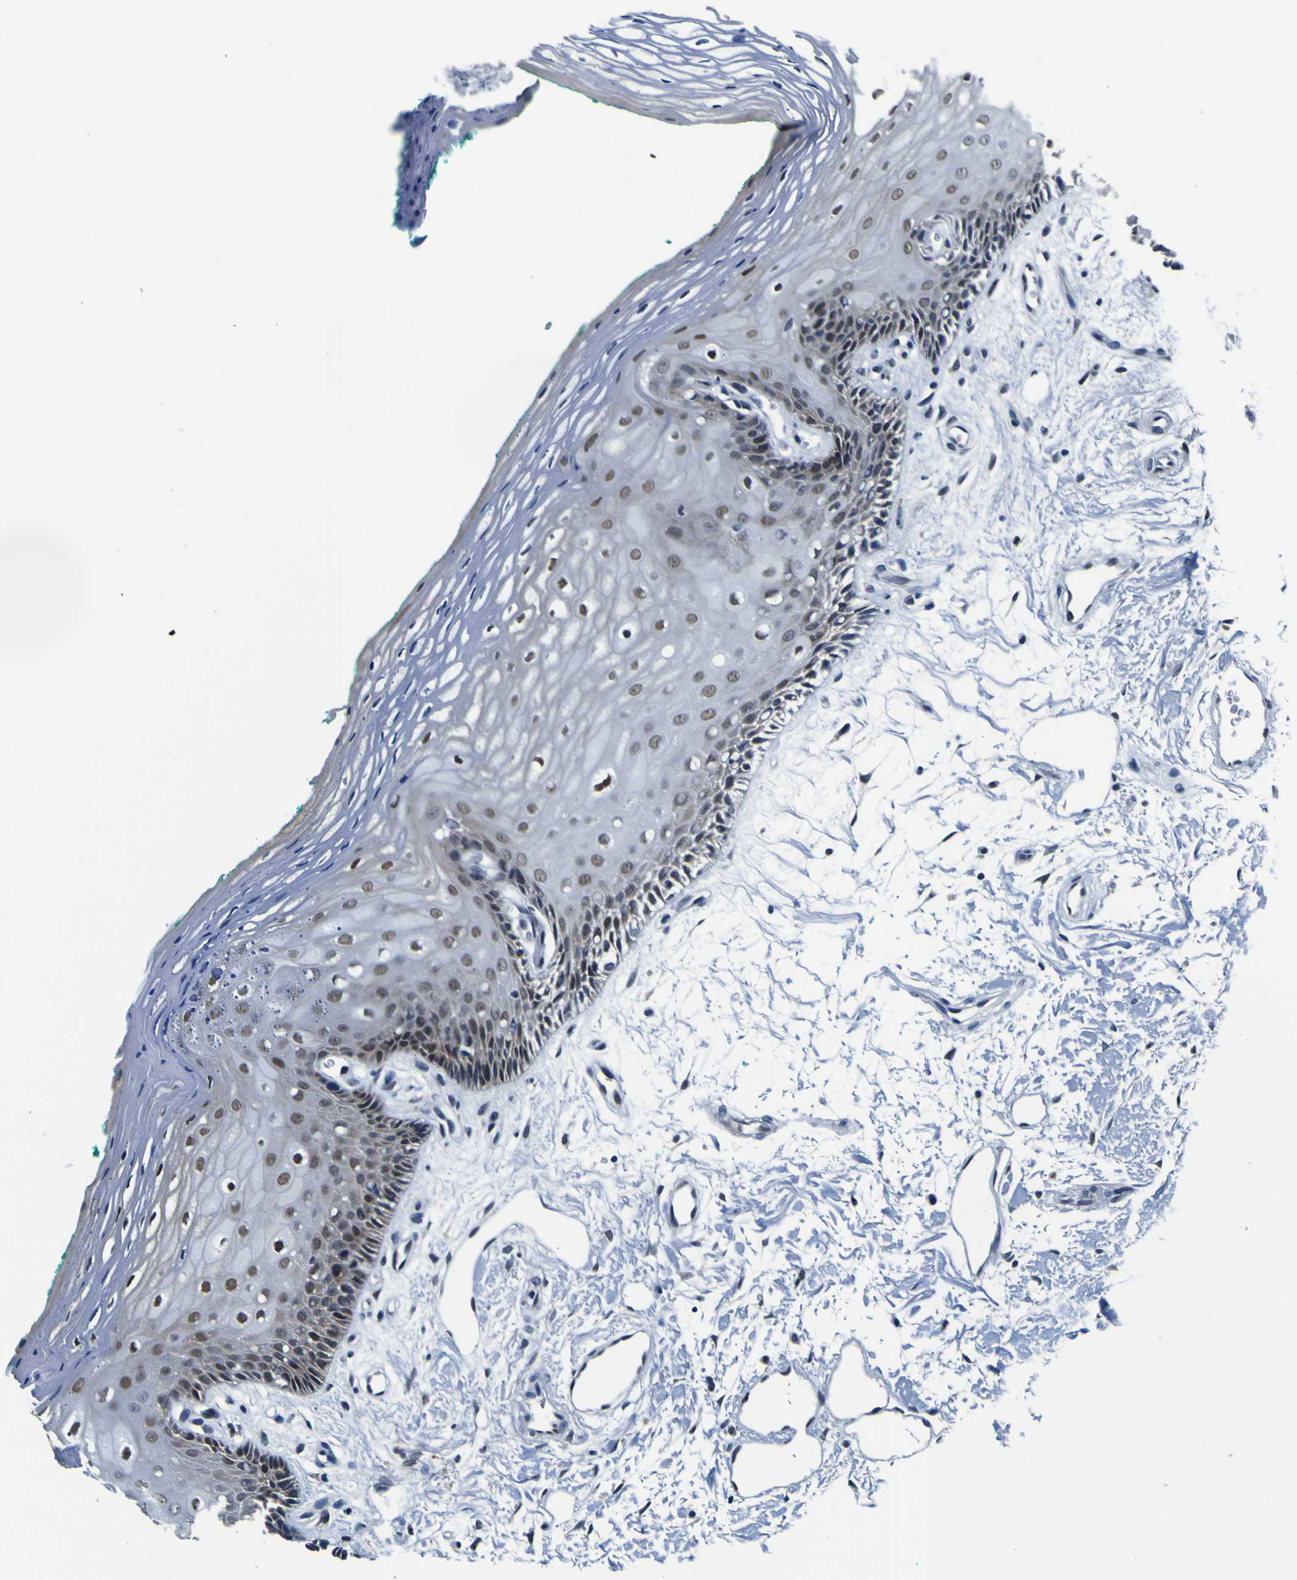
{"staining": {"intensity": "moderate", "quantity": "25%-75%", "location": "nuclear"}, "tissue": "oral mucosa", "cell_type": "Squamous epithelial cells", "image_type": "normal", "snomed": [{"axis": "morphology", "description": "Normal tissue, NOS"}, {"axis": "topography", "description": "Skeletal muscle"}, {"axis": "topography", "description": "Oral tissue"}, {"axis": "topography", "description": "Peripheral nerve tissue"}], "caption": "Squamous epithelial cells reveal moderate nuclear staining in approximately 25%-75% of cells in unremarkable oral mucosa.", "gene": "CUL4B", "patient": {"sex": "female", "age": 84}}